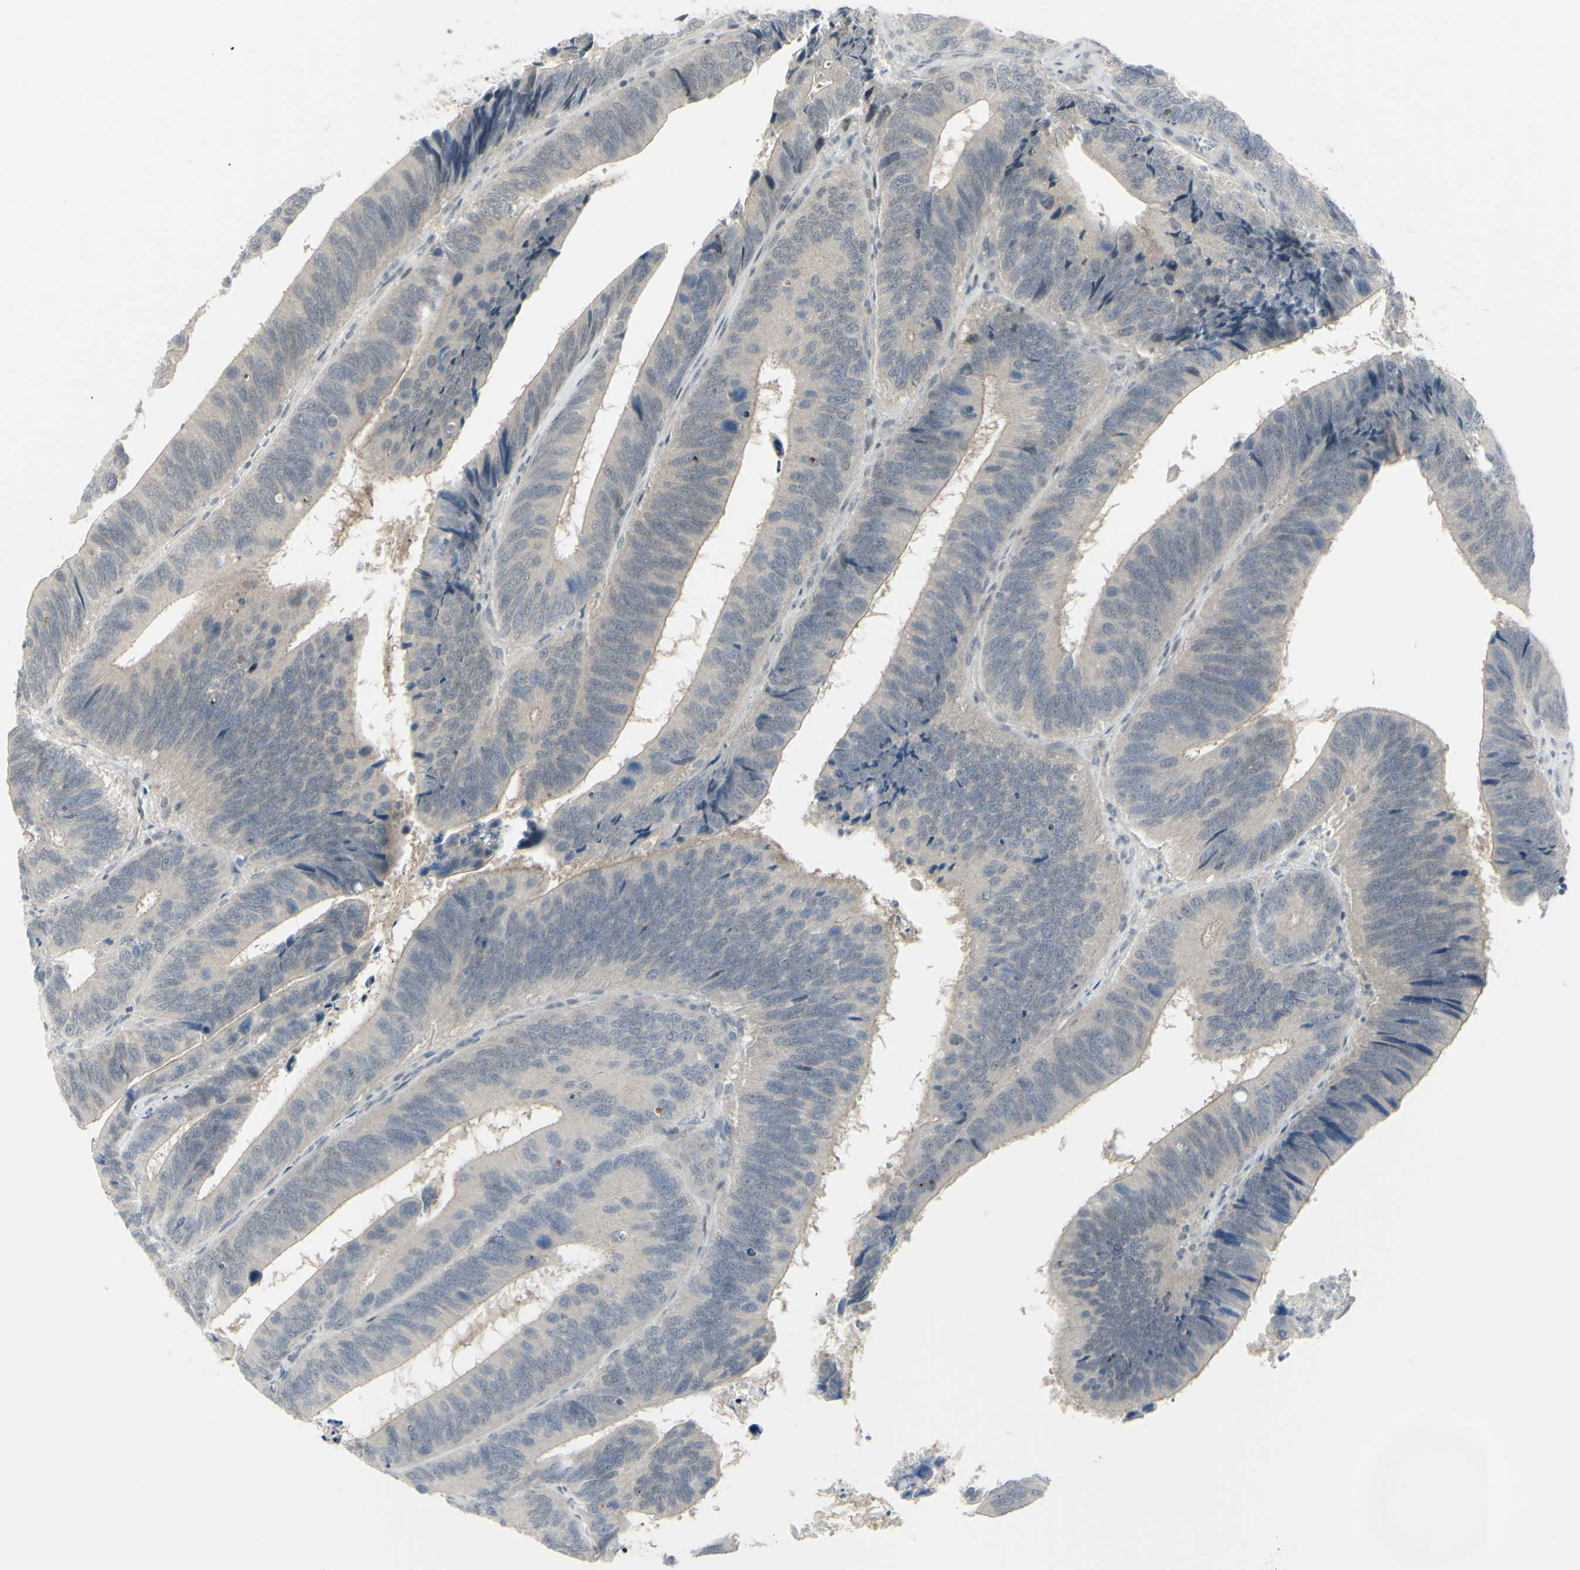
{"staining": {"intensity": "negative", "quantity": "none", "location": "none"}, "tissue": "colorectal cancer", "cell_type": "Tumor cells", "image_type": "cancer", "snomed": [{"axis": "morphology", "description": "Adenocarcinoma, NOS"}, {"axis": "topography", "description": "Colon"}], "caption": "Immunohistochemistry (IHC) micrograph of human colorectal adenocarcinoma stained for a protein (brown), which reveals no staining in tumor cells. (DAB immunohistochemistry visualized using brightfield microscopy, high magnification).", "gene": "ETNK1", "patient": {"sex": "male", "age": 72}}